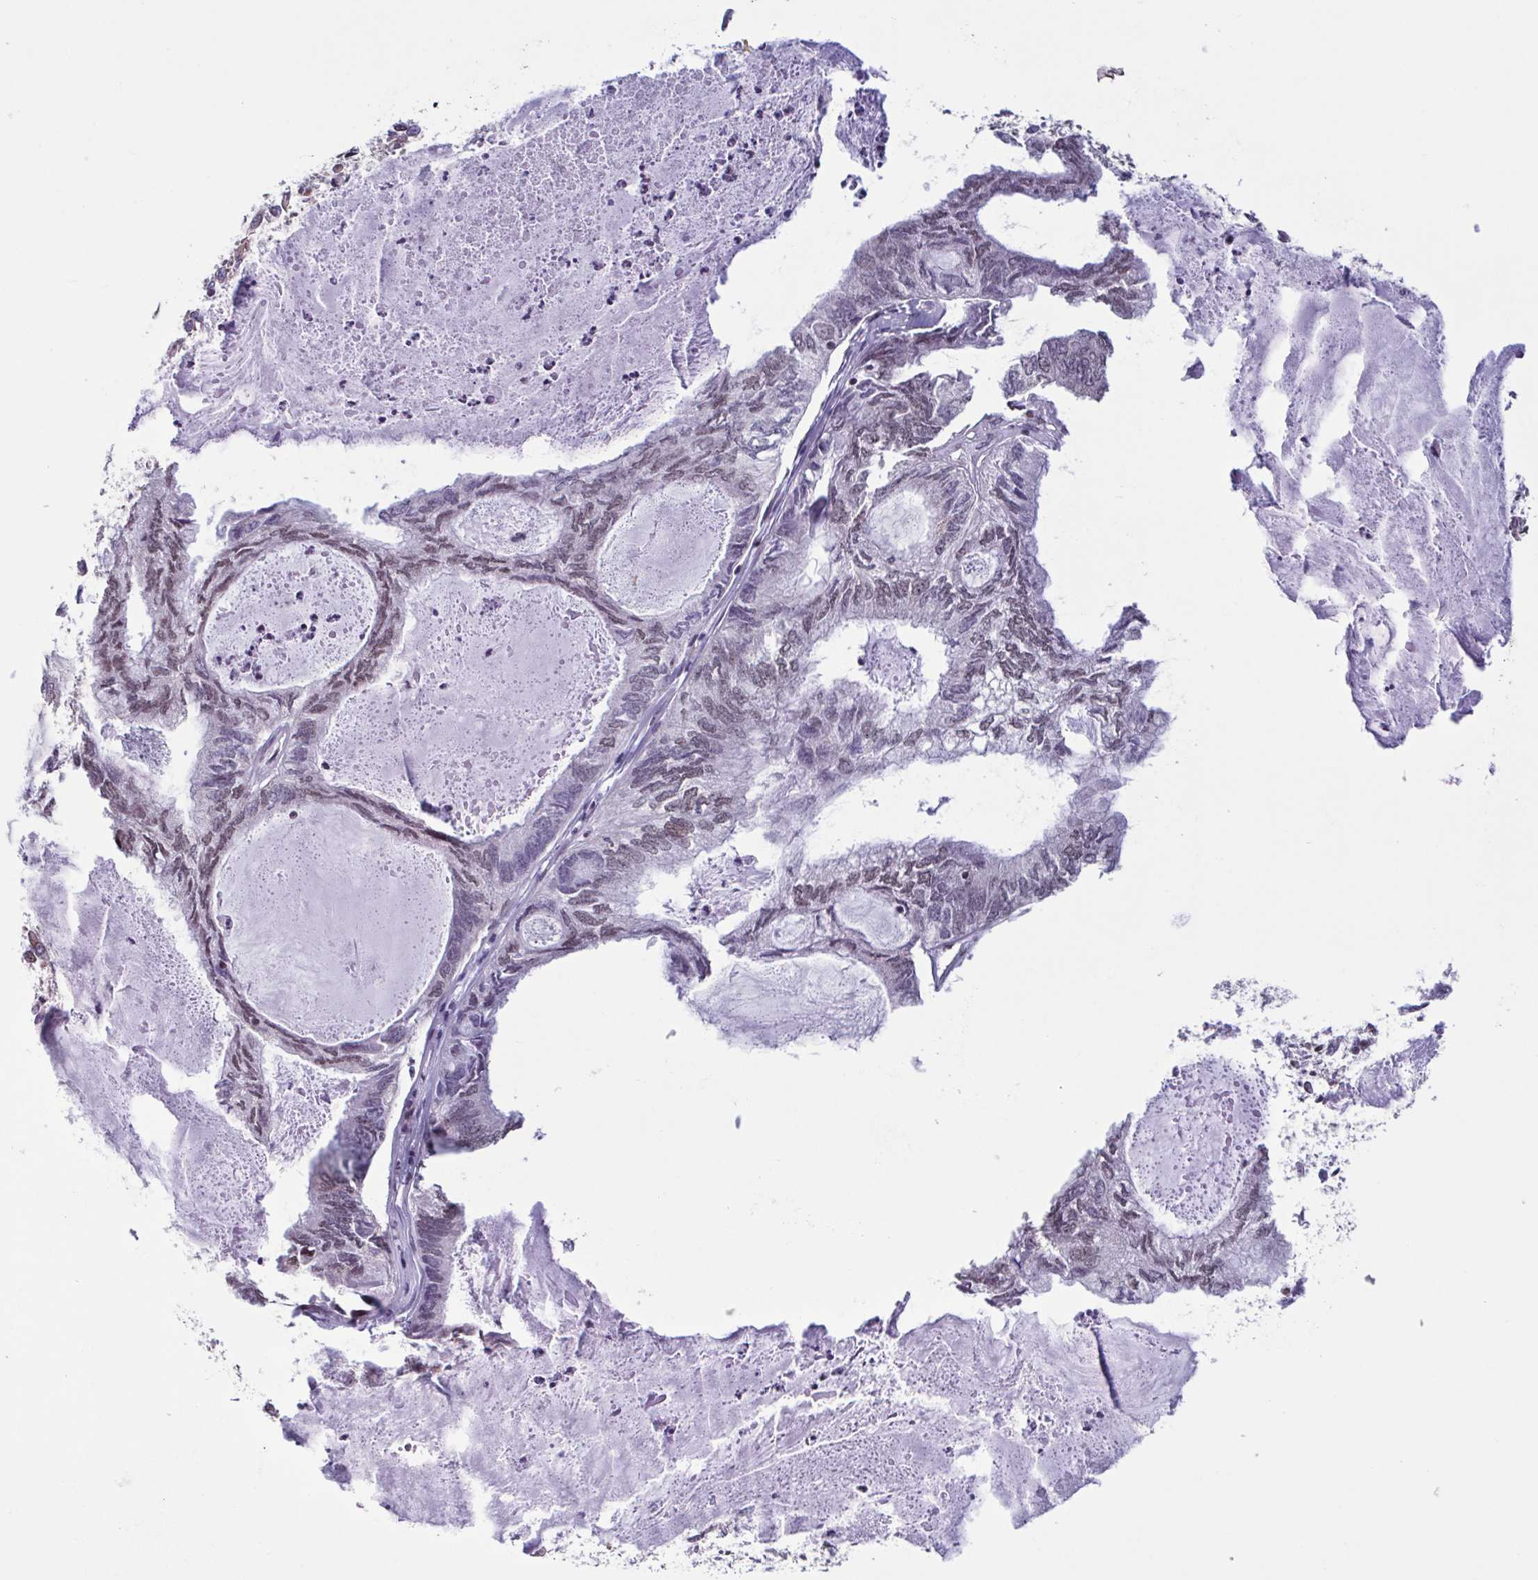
{"staining": {"intensity": "weak", "quantity": "<25%", "location": "nuclear"}, "tissue": "endometrial cancer", "cell_type": "Tumor cells", "image_type": "cancer", "snomed": [{"axis": "morphology", "description": "Adenocarcinoma, NOS"}, {"axis": "topography", "description": "Endometrium"}], "caption": "High power microscopy photomicrograph of an immunohistochemistry micrograph of endometrial cancer, revealing no significant staining in tumor cells.", "gene": "TIMM21", "patient": {"sex": "female", "age": 80}}